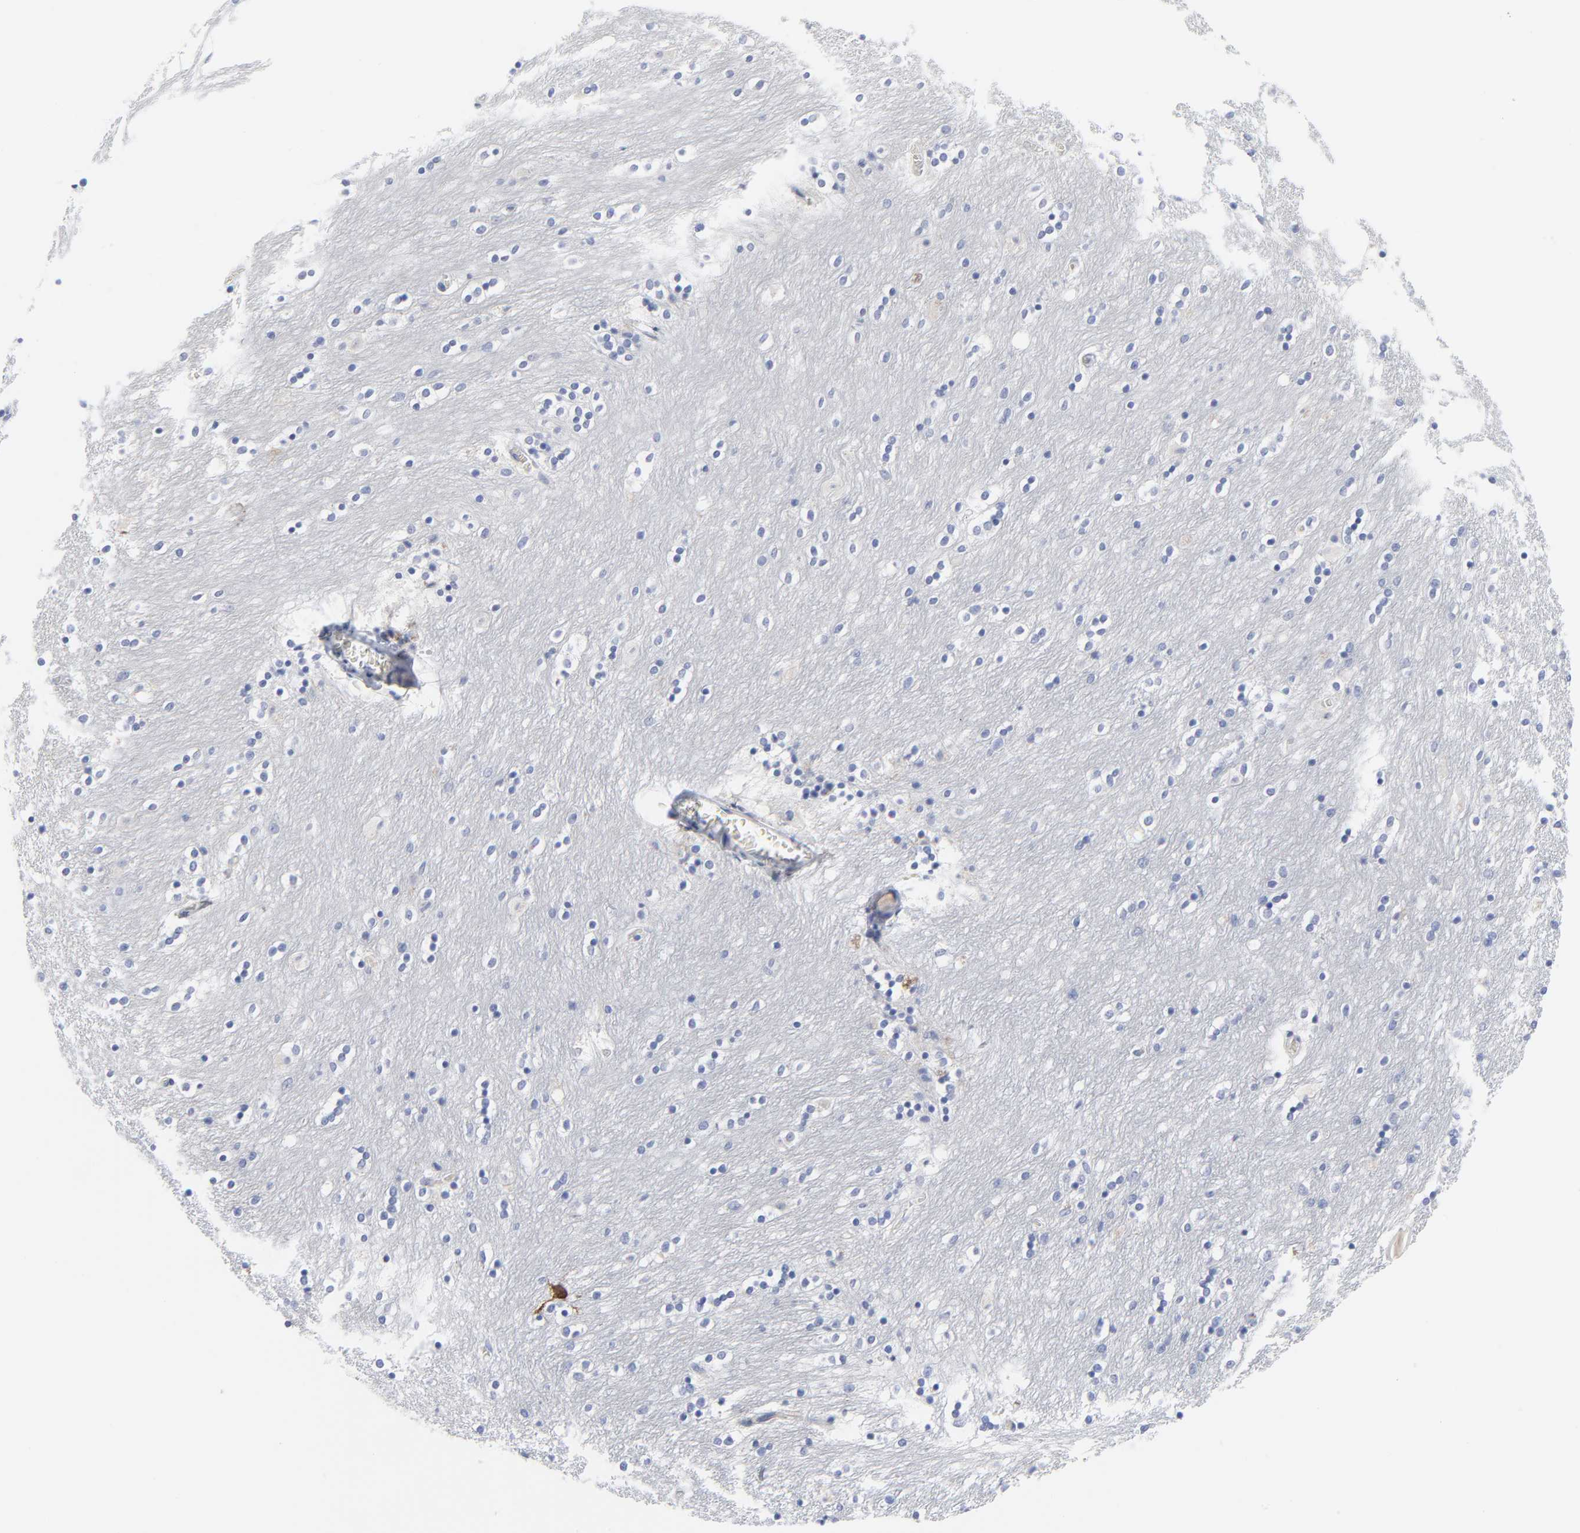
{"staining": {"intensity": "negative", "quantity": "none", "location": "none"}, "tissue": "caudate", "cell_type": "Glial cells", "image_type": "normal", "snomed": [{"axis": "morphology", "description": "Normal tissue, NOS"}, {"axis": "topography", "description": "Lateral ventricle wall"}], "caption": "DAB immunohistochemical staining of unremarkable caudate reveals no significant positivity in glial cells. (Stains: DAB (3,3'-diaminobenzidine) IHC with hematoxylin counter stain, Microscopy: brightfield microscopy at high magnification).", "gene": "CDK1", "patient": {"sex": "female", "age": 54}}